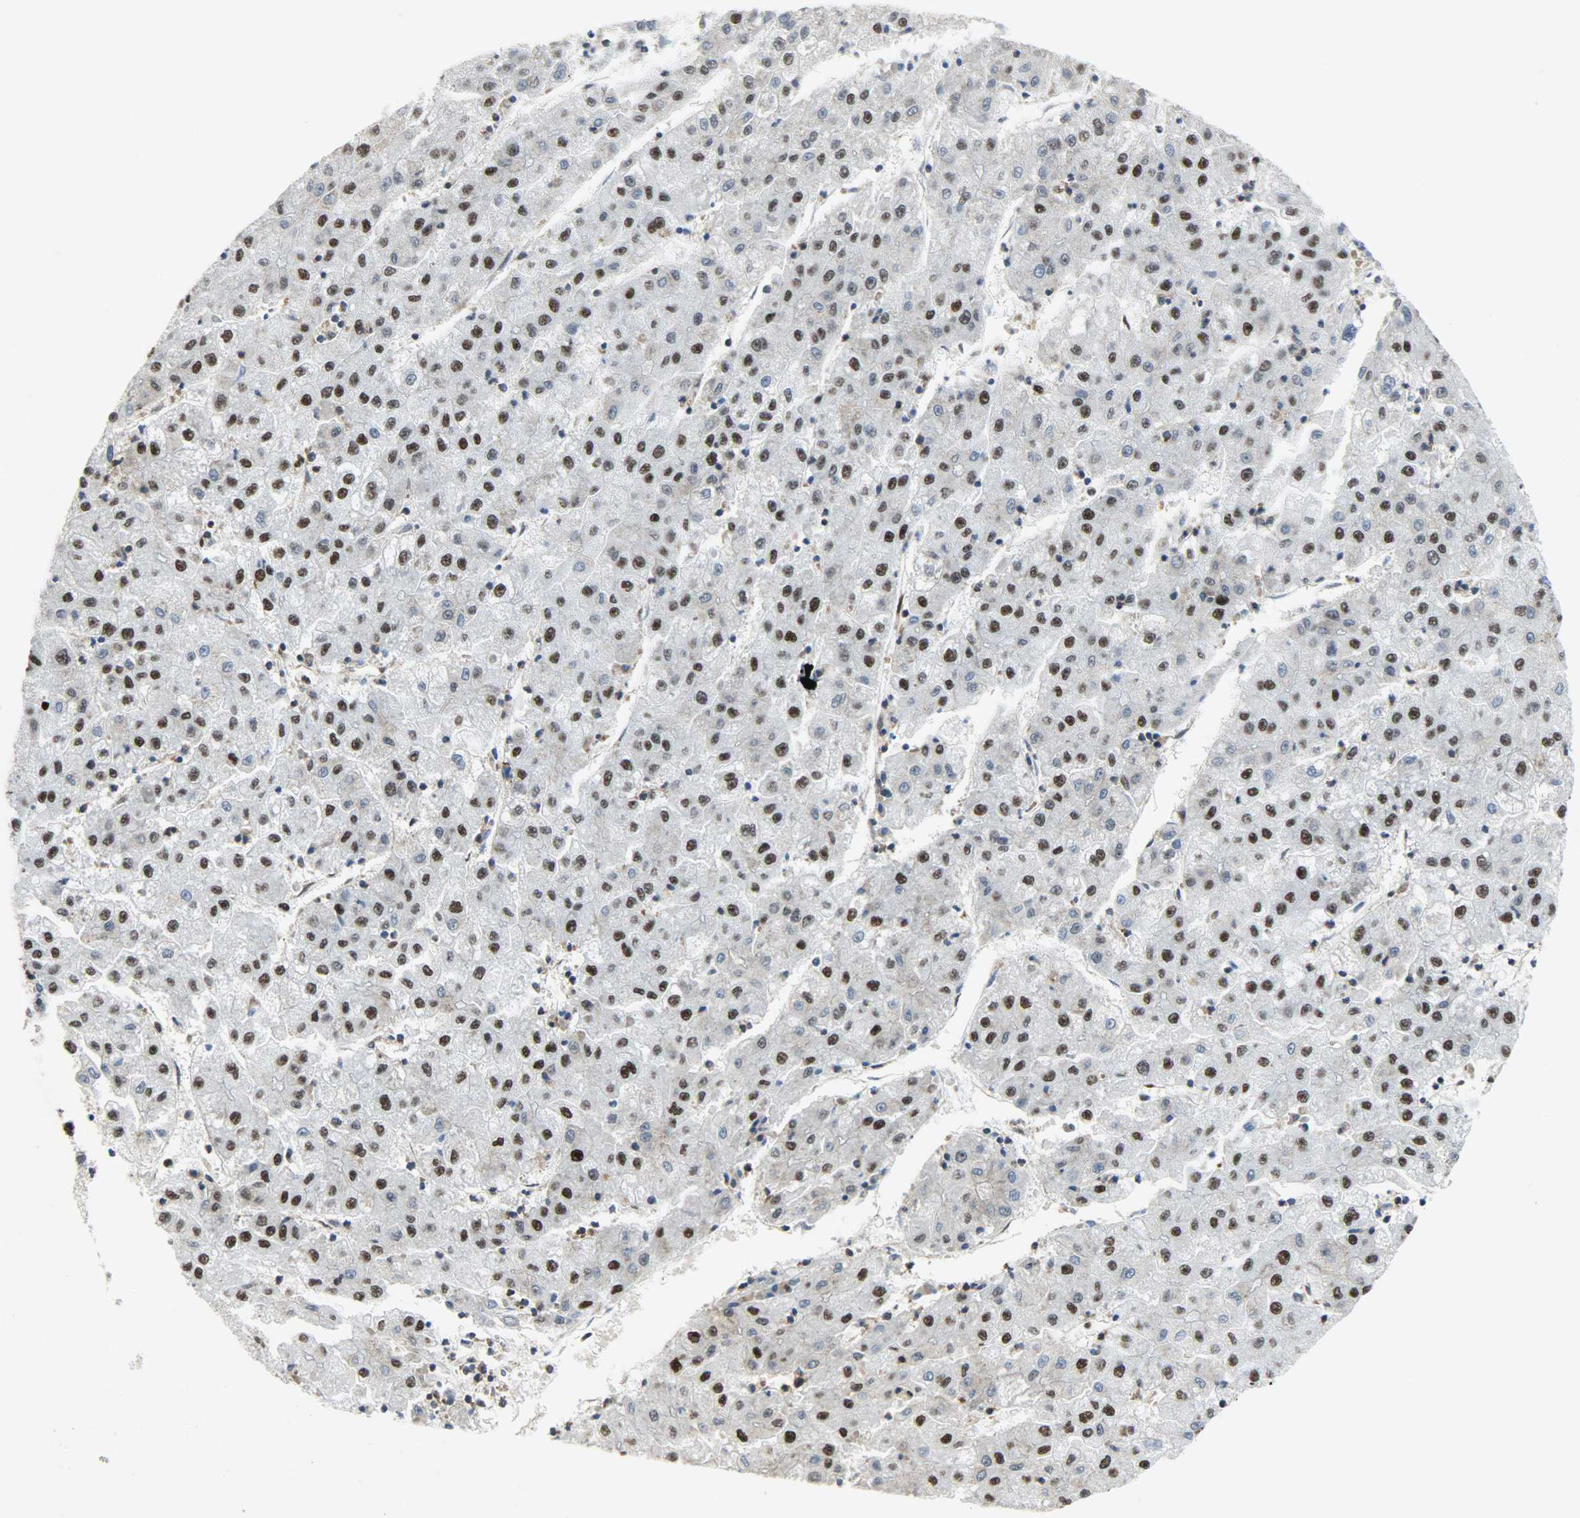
{"staining": {"intensity": "strong", "quantity": "25%-75%", "location": "nuclear"}, "tissue": "liver cancer", "cell_type": "Tumor cells", "image_type": "cancer", "snomed": [{"axis": "morphology", "description": "Carcinoma, Hepatocellular, NOS"}, {"axis": "topography", "description": "Liver"}], "caption": "Immunohistochemistry (IHC) image of neoplastic tissue: liver cancer stained using immunohistochemistry (IHC) reveals high levels of strong protein expression localized specifically in the nuclear of tumor cells, appearing as a nuclear brown color.", "gene": "SSB", "patient": {"sex": "male", "age": 72}}